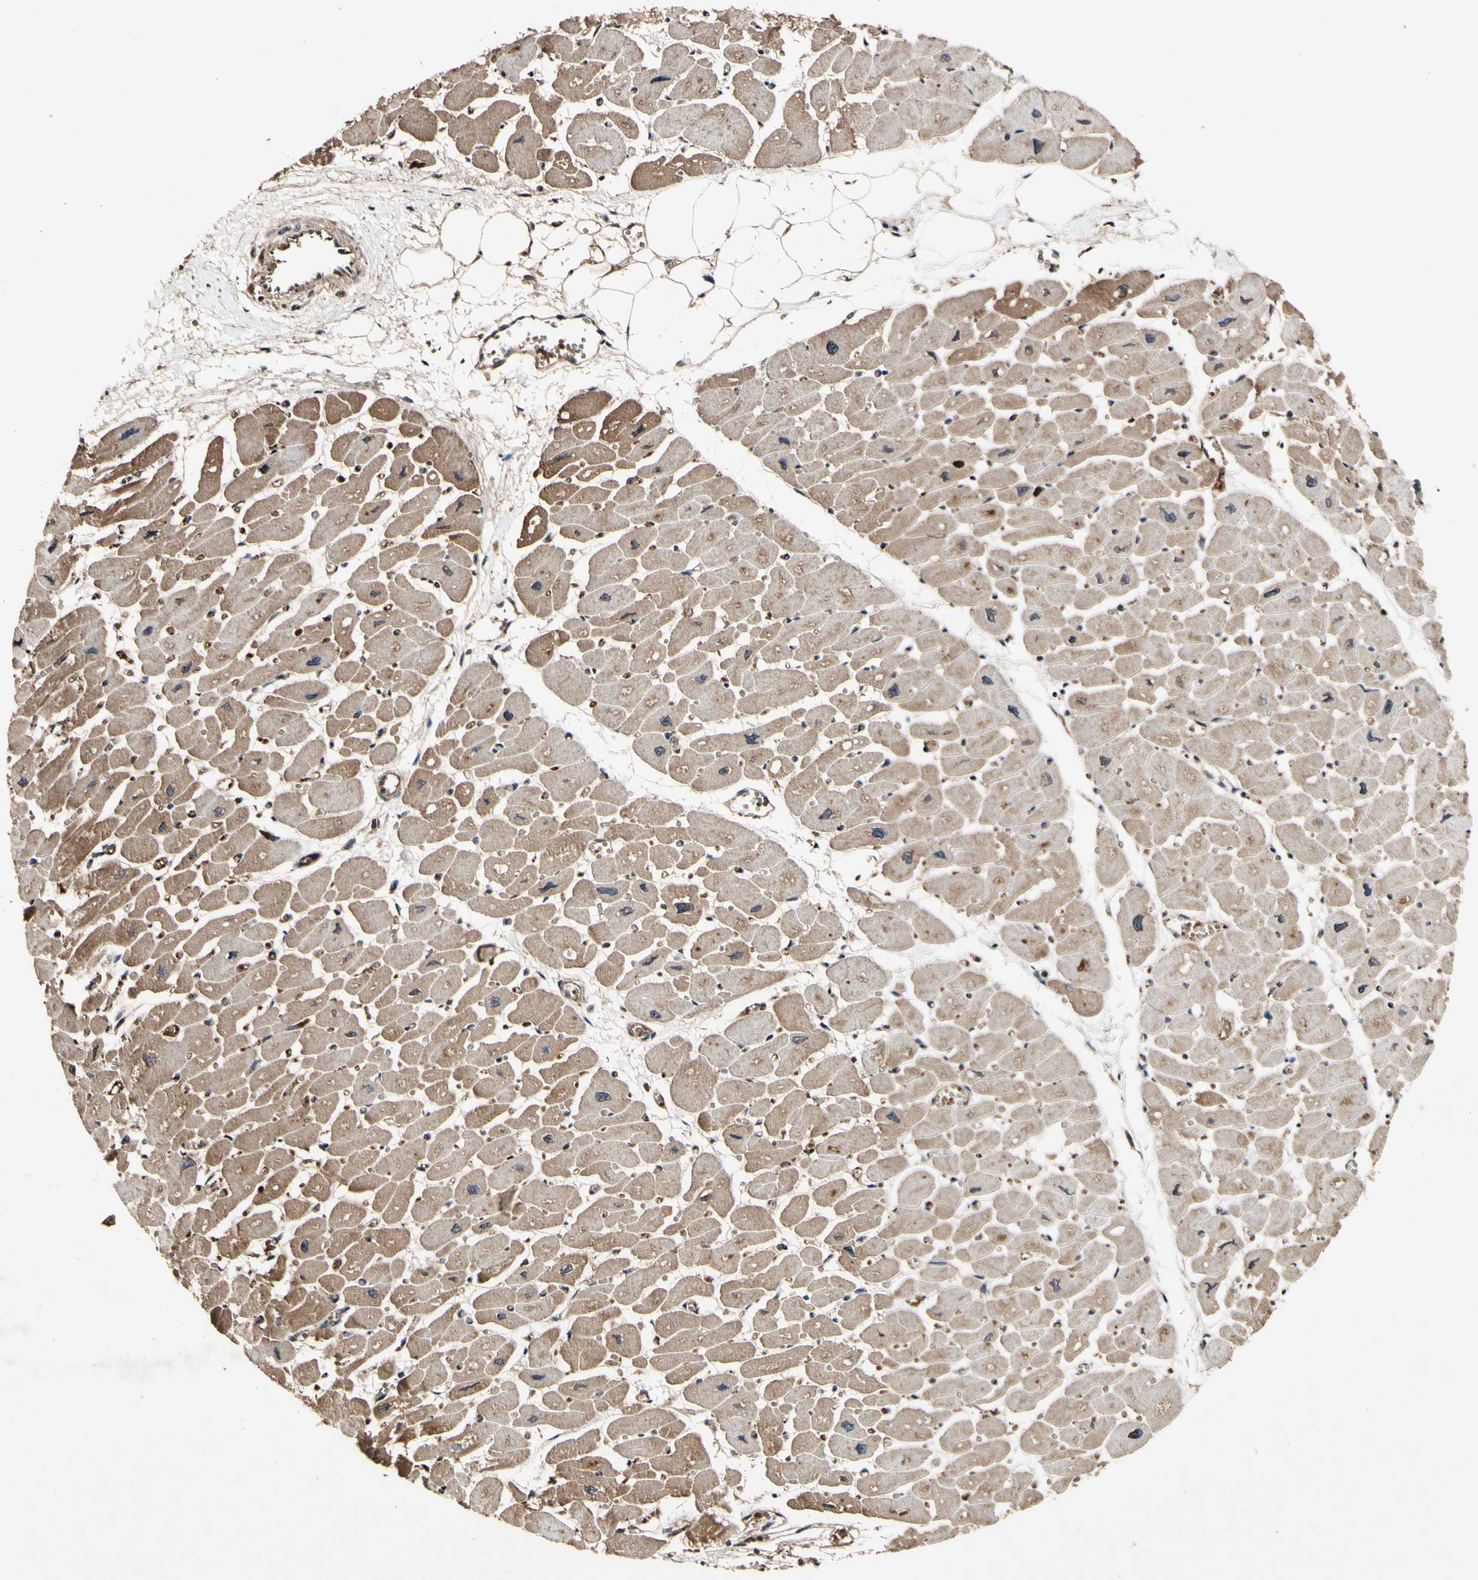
{"staining": {"intensity": "moderate", "quantity": "25%-75%", "location": "cytoplasmic/membranous"}, "tissue": "heart muscle", "cell_type": "Cardiomyocytes", "image_type": "normal", "snomed": [{"axis": "morphology", "description": "Normal tissue, NOS"}, {"axis": "topography", "description": "Heart"}], "caption": "Protein analysis of normal heart muscle shows moderate cytoplasmic/membranous positivity in approximately 25%-75% of cardiomyocytes.", "gene": "PLAT", "patient": {"sex": "female", "age": 54}}